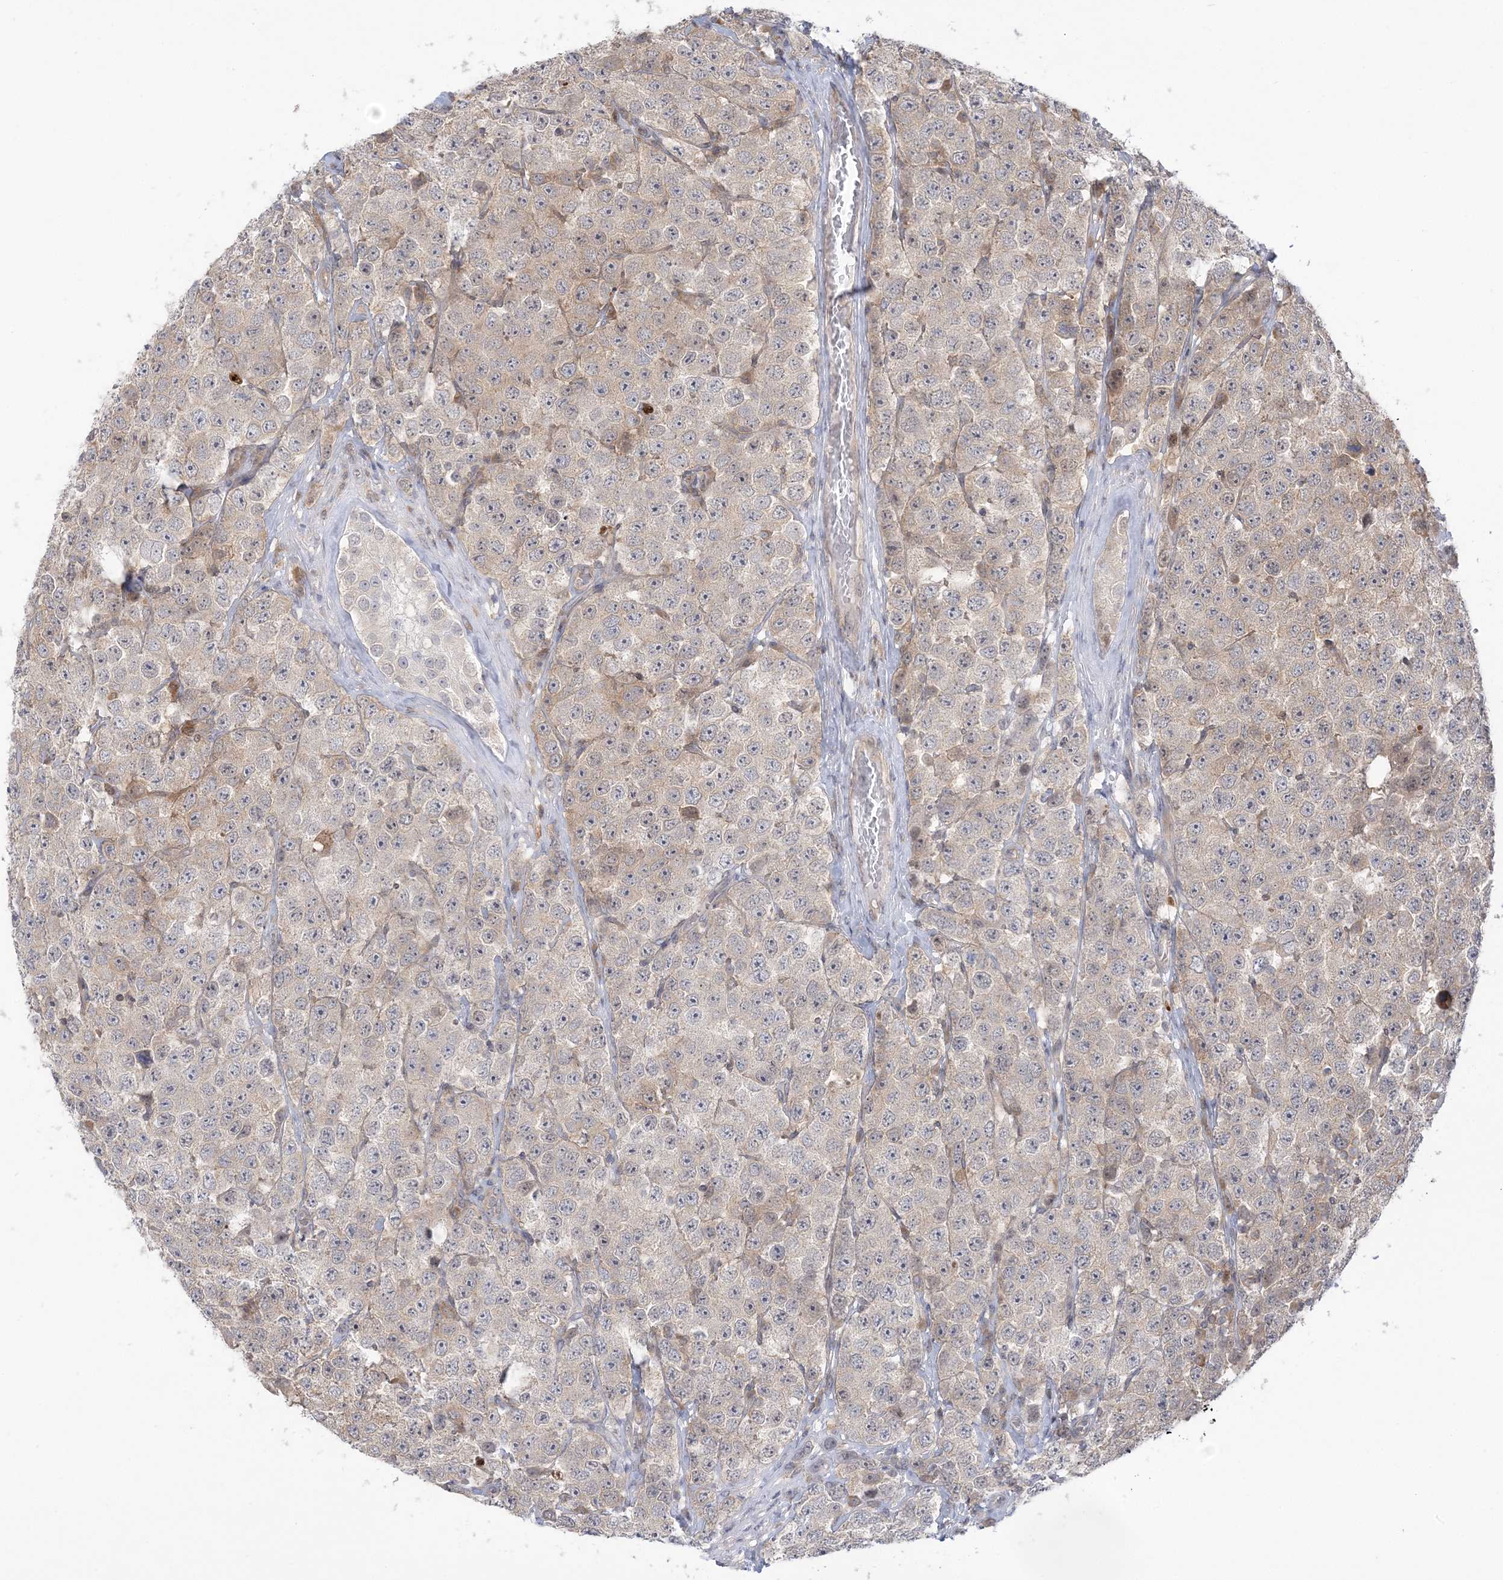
{"staining": {"intensity": "weak", "quantity": "<25%", "location": "cytoplasmic/membranous"}, "tissue": "testis cancer", "cell_type": "Tumor cells", "image_type": "cancer", "snomed": [{"axis": "morphology", "description": "Seminoma, NOS"}, {"axis": "topography", "description": "Testis"}], "caption": "Tumor cells show no significant staining in testis cancer.", "gene": "THADA", "patient": {"sex": "male", "age": 28}}